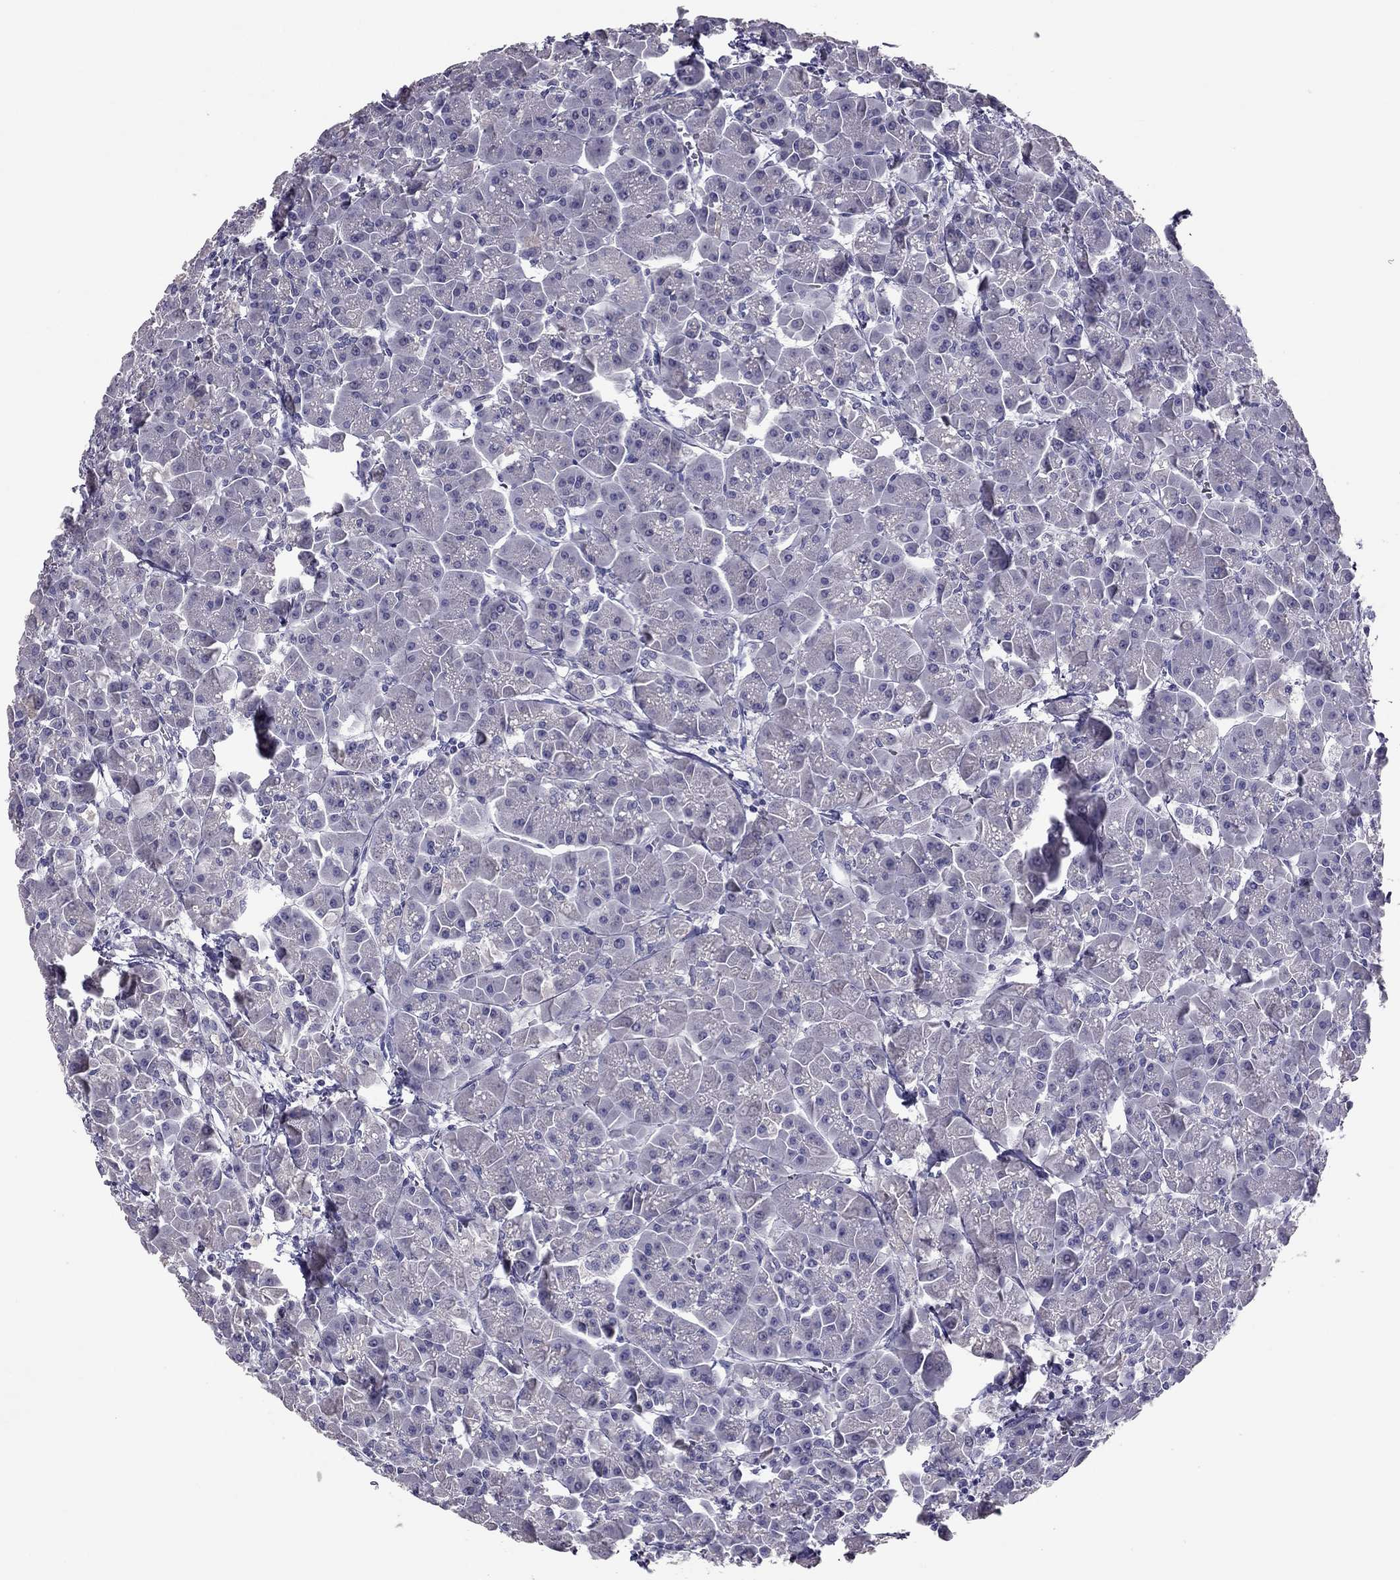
{"staining": {"intensity": "negative", "quantity": "none", "location": "none"}, "tissue": "pancreas", "cell_type": "Exocrine glandular cells", "image_type": "normal", "snomed": [{"axis": "morphology", "description": "Normal tissue, NOS"}, {"axis": "topography", "description": "Pancreas"}], "caption": "Human pancreas stained for a protein using immunohistochemistry (IHC) displays no expression in exocrine glandular cells.", "gene": "RHO", "patient": {"sex": "male", "age": 70}}